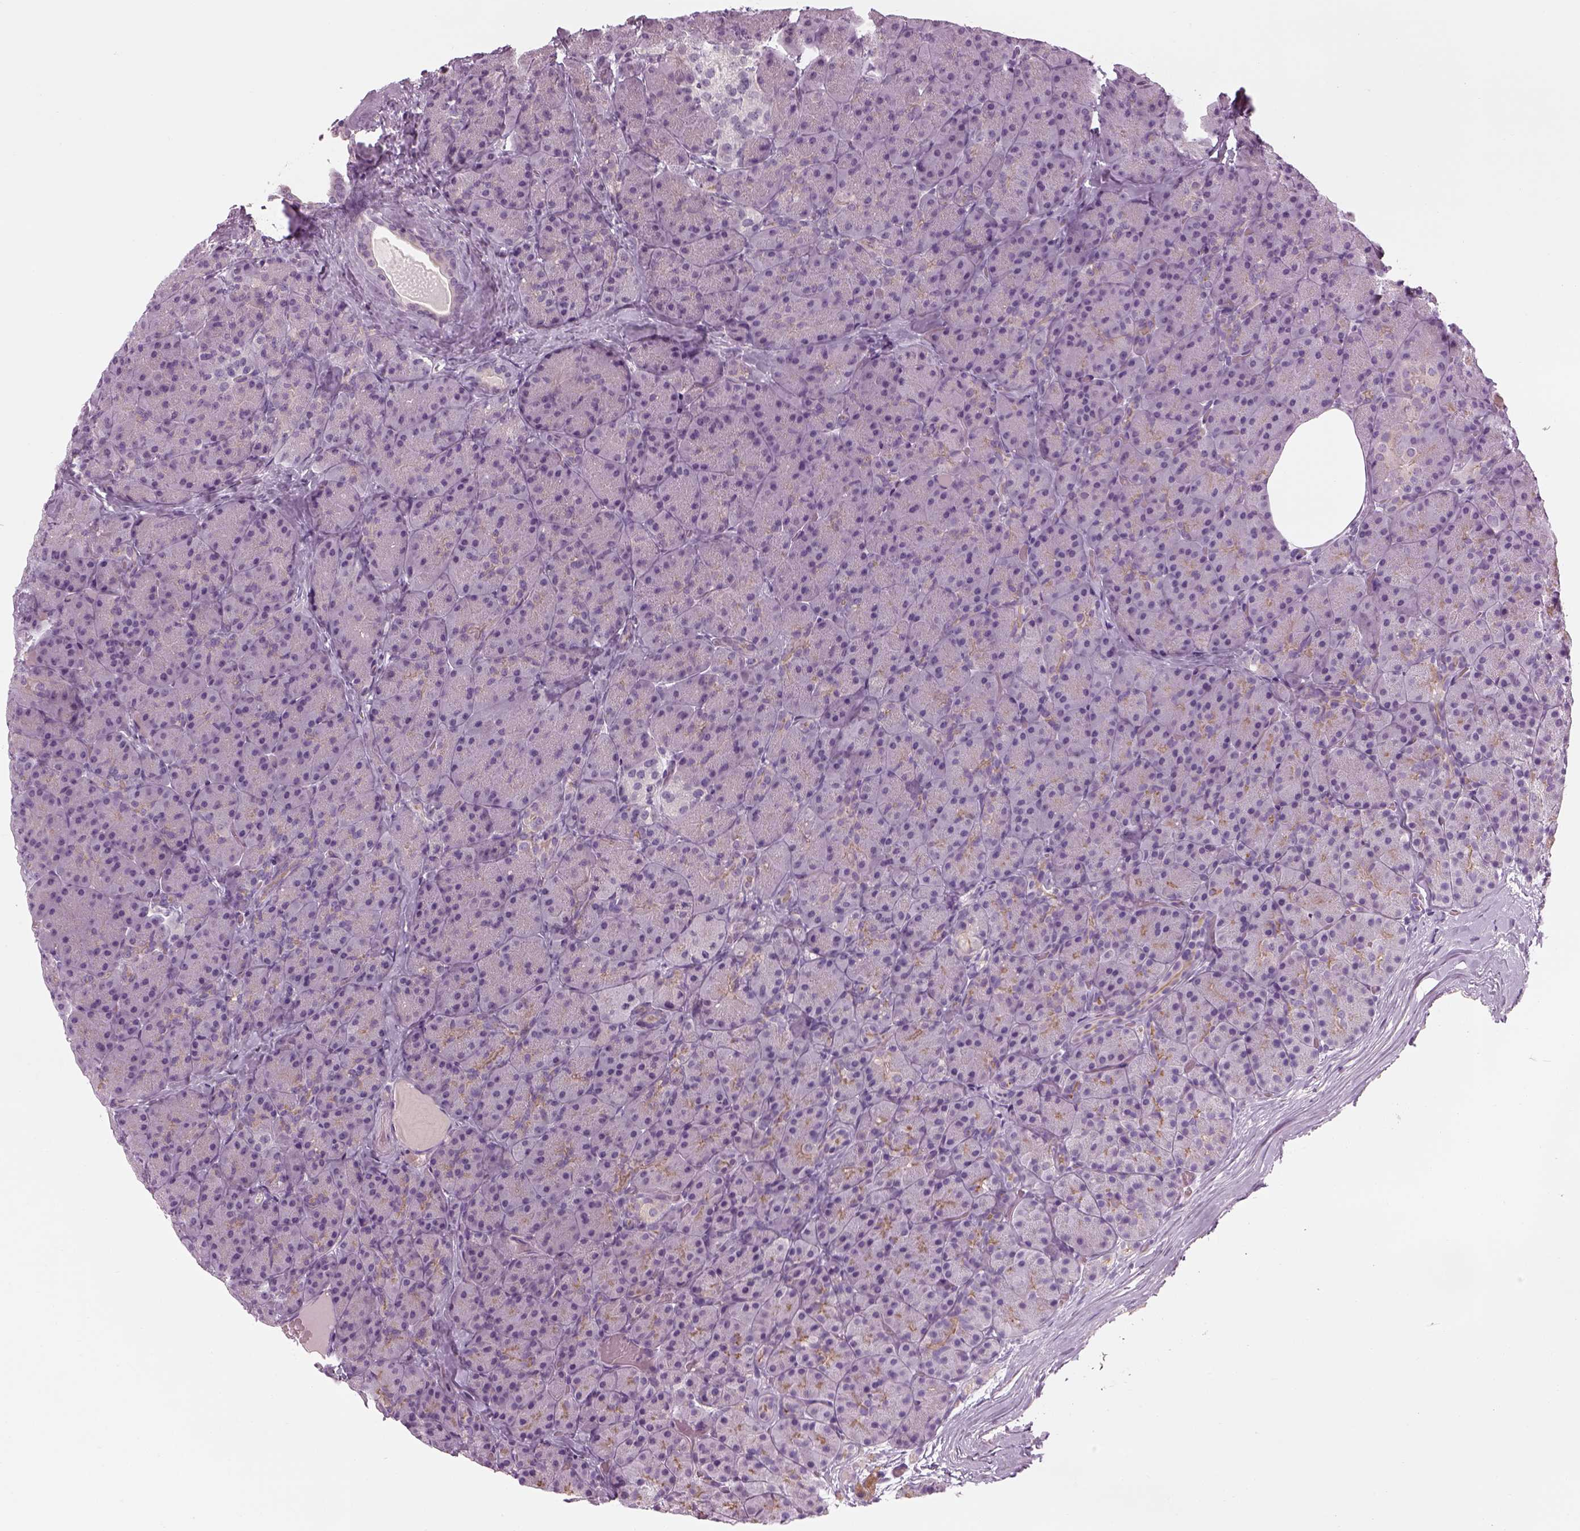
{"staining": {"intensity": "weak", "quantity": "<25%", "location": "cytoplasmic/membranous"}, "tissue": "pancreas", "cell_type": "Exocrine glandular cells", "image_type": "normal", "snomed": [{"axis": "morphology", "description": "Normal tissue, NOS"}, {"axis": "topography", "description": "Pancreas"}], "caption": "High magnification brightfield microscopy of benign pancreas stained with DAB (brown) and counterstained with hematoxylin (blue): exocrine glandular cells show no significant expression.", "gene": "LRRIQ3", "patient": {"sex": "male", "age": 57}}